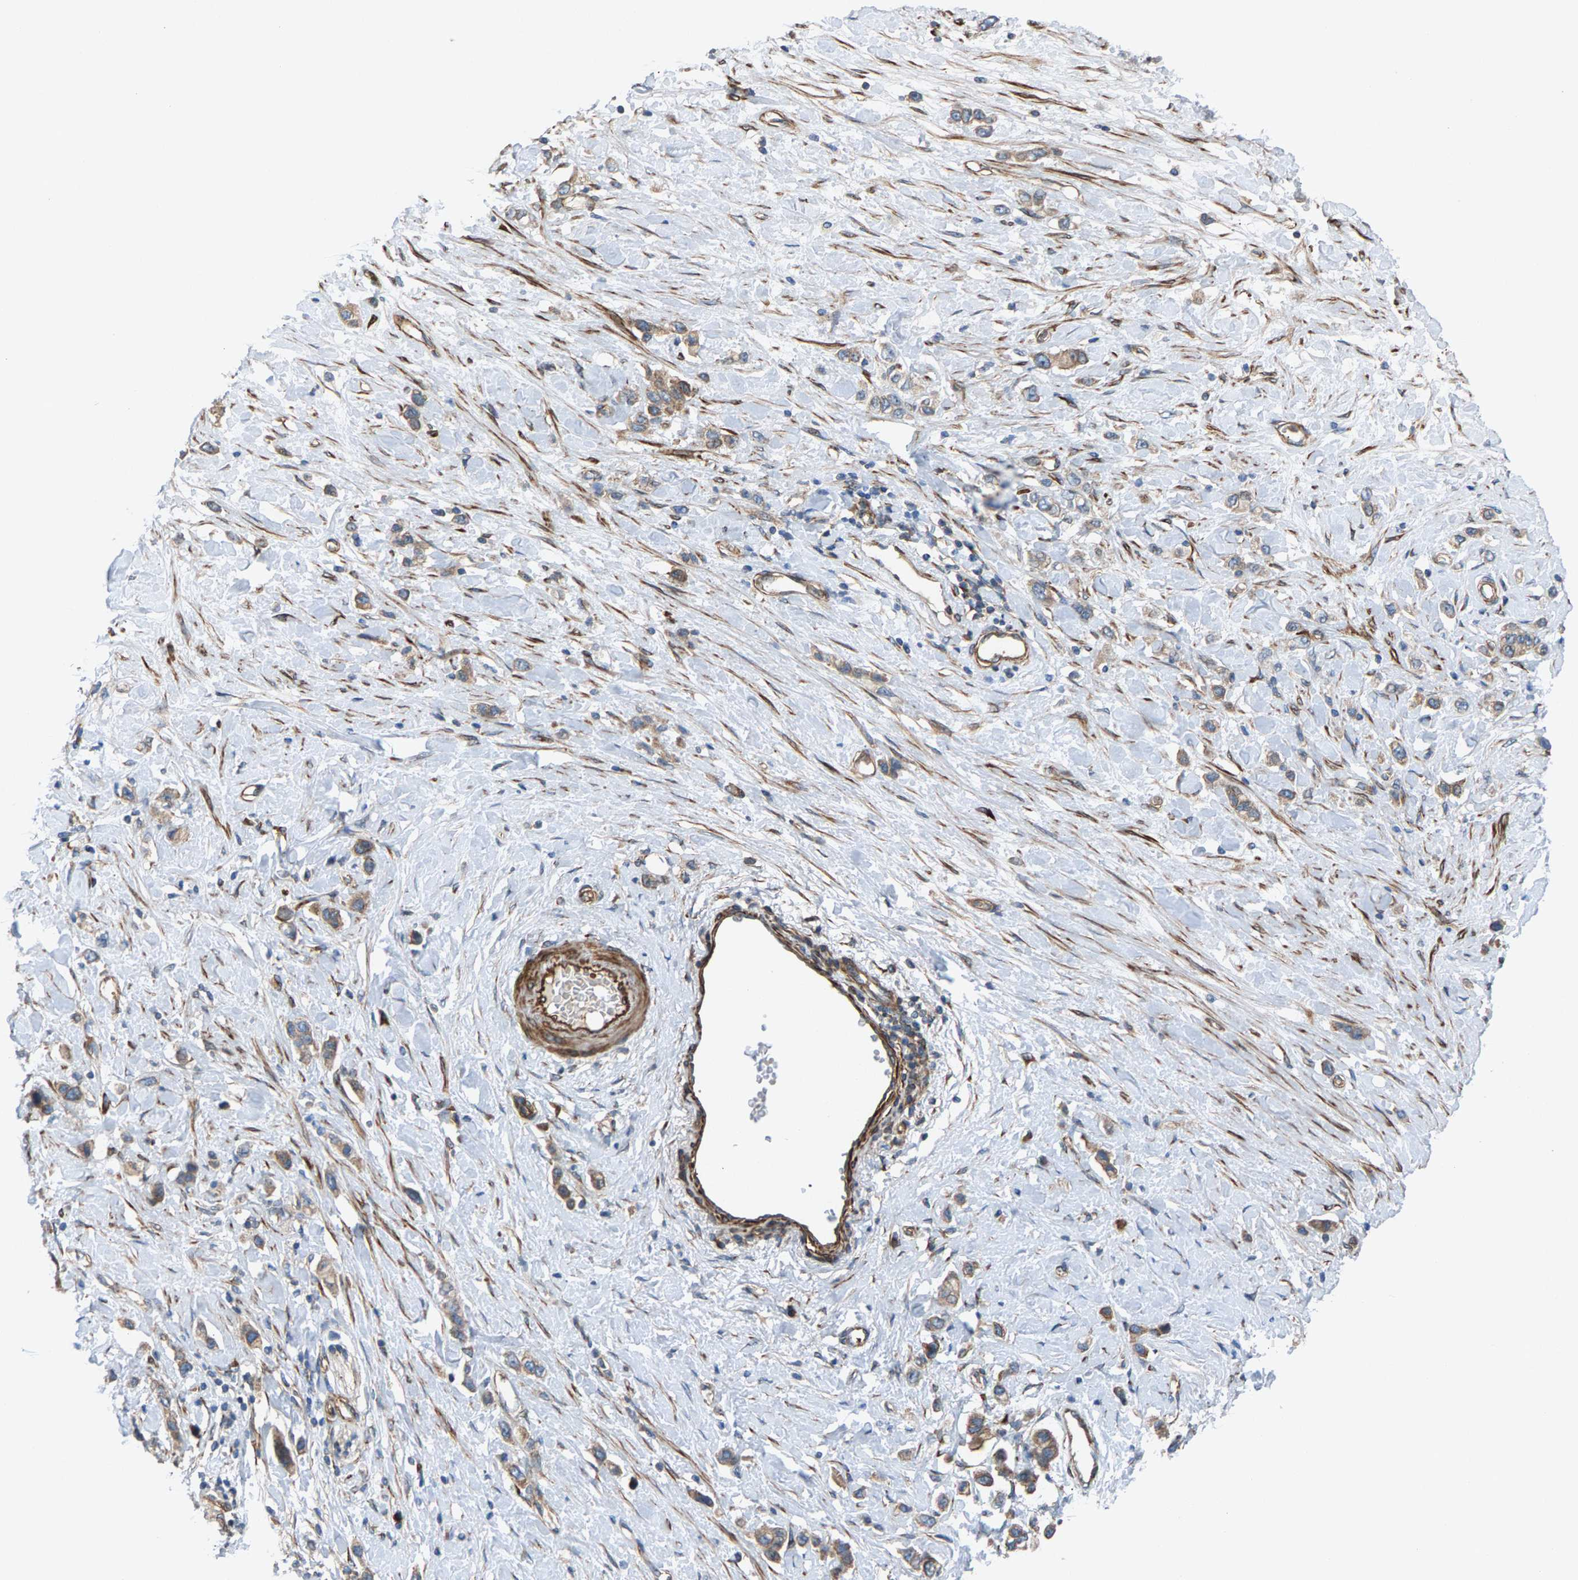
{"staining": {"intensity": "weak", "quantity": ">75%", "location": "cytoplasmic/membranous"}, "tissue": "stomach cancer", "cell_type": "Tumor cells", "image_type": "cancer", "snomed": [{"axis": "morphology", "description": "Adenocarcinoma, NOS"}, {"axis": "topography", "description": "Stomach"}], "caption": "DAB immunohistochemical staining of stomach cancer reveals weak cytoplasmic/membranous protein expression in about >75% of tumor cells. (DAB IHC, brown staining for protein, blue staining for nuclei).", "gene": "PDCL", "patient": {"sex": "female", "age": 65}}